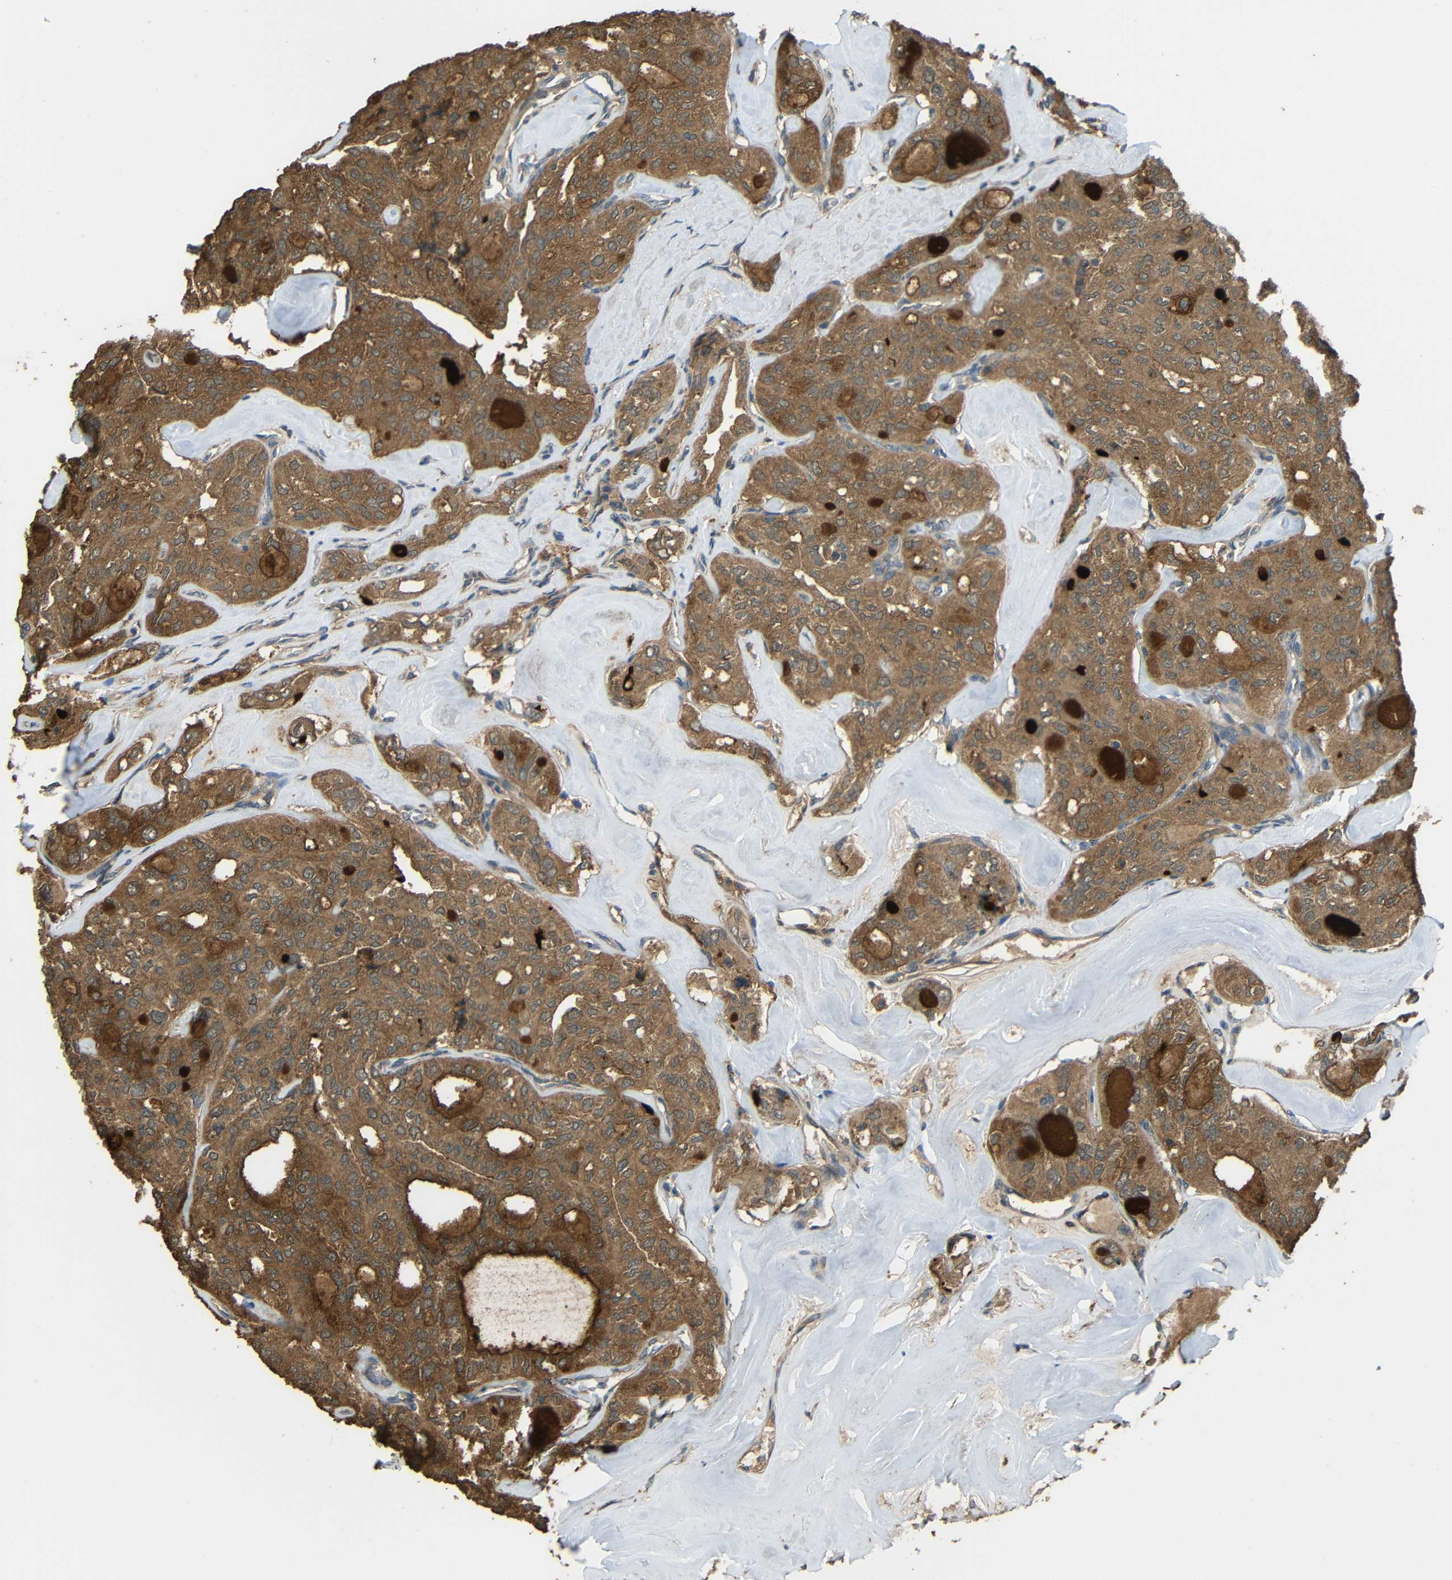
{"staining": {"intensity": "moderate", "quantity": ">75%", "location": "cytoplasmic/membranous"}, "tissue": "thyroid cancer", "cell_type": "Tumor cells", "image_type": "cancer", "snomed": [{"axis": "morphology", "description": "Follicular adenoma carcinoma, NOS"}, {"axis": "topography", "description": "Thyroid gland"}], "caption": "A medium amount of moderate cytoplasmic/membranous positivity is identified in about >75% of tumor cells in thyroid cancer tissue.", "gene": "ACACA", "patient": {"sex": "male", "age": 75}}